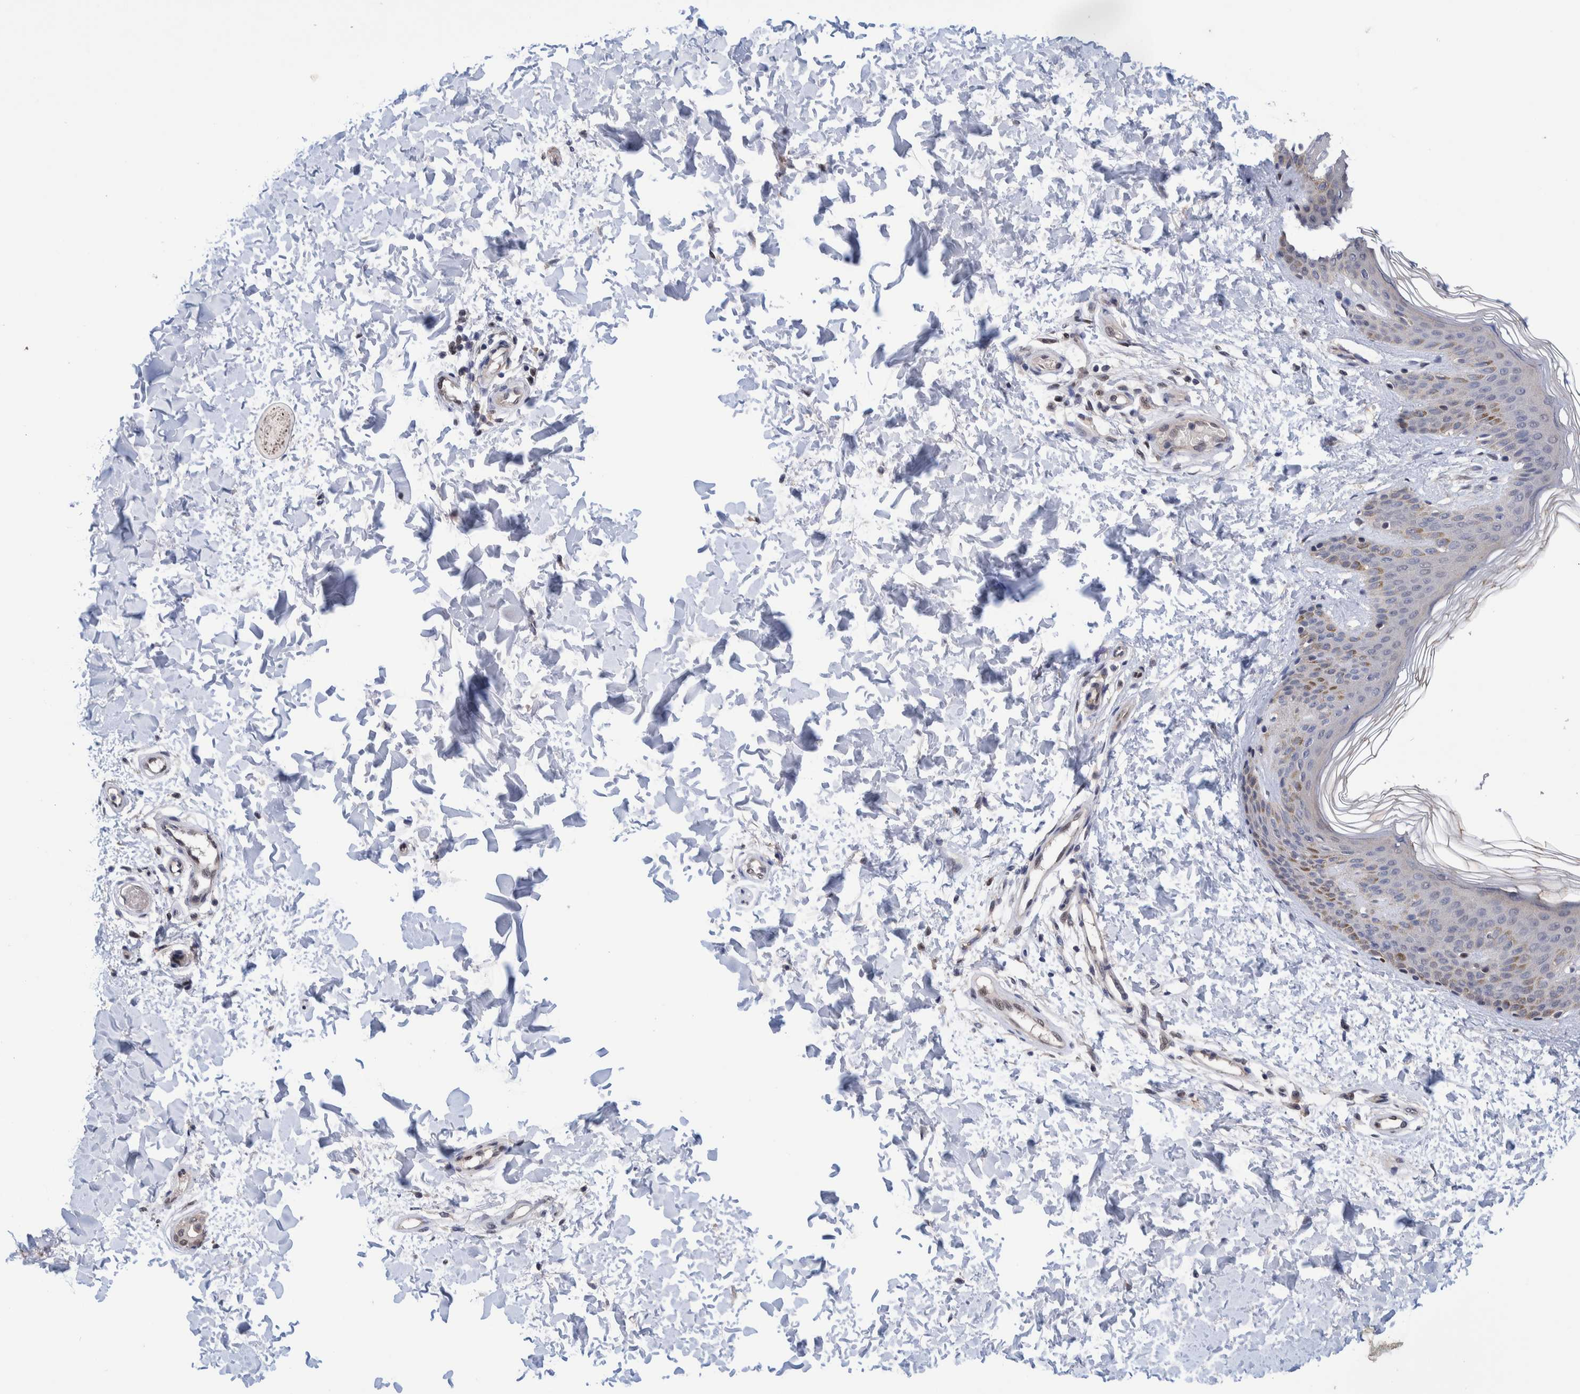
{"staining": {"intensity": "negative", "quantity": "none", "location": "none"}, "tissue": "skin", "cell_type": "Fibroblasts", "image_type": "normal", "snomed": [{"axis": "morphology", "description": "Normal tissue, NOS"}, {"axis": "morphology", "description": "Neoplasm, benign, NOS"}, {"axis": "topography", "description": "Skin"}, {"axis": "topography", "description": "Soft tissue"}], "caption": "A histopathology image of skin stained for a protein exhibits no brown staining in fibroblasts. Brightfield microscopy of immunohistochemistry stained with DAB (brown) and hematoxylin (blue), captured at high magnification.", "gene": "PFAS", "patient": {"sex": "male", "age": 26}}